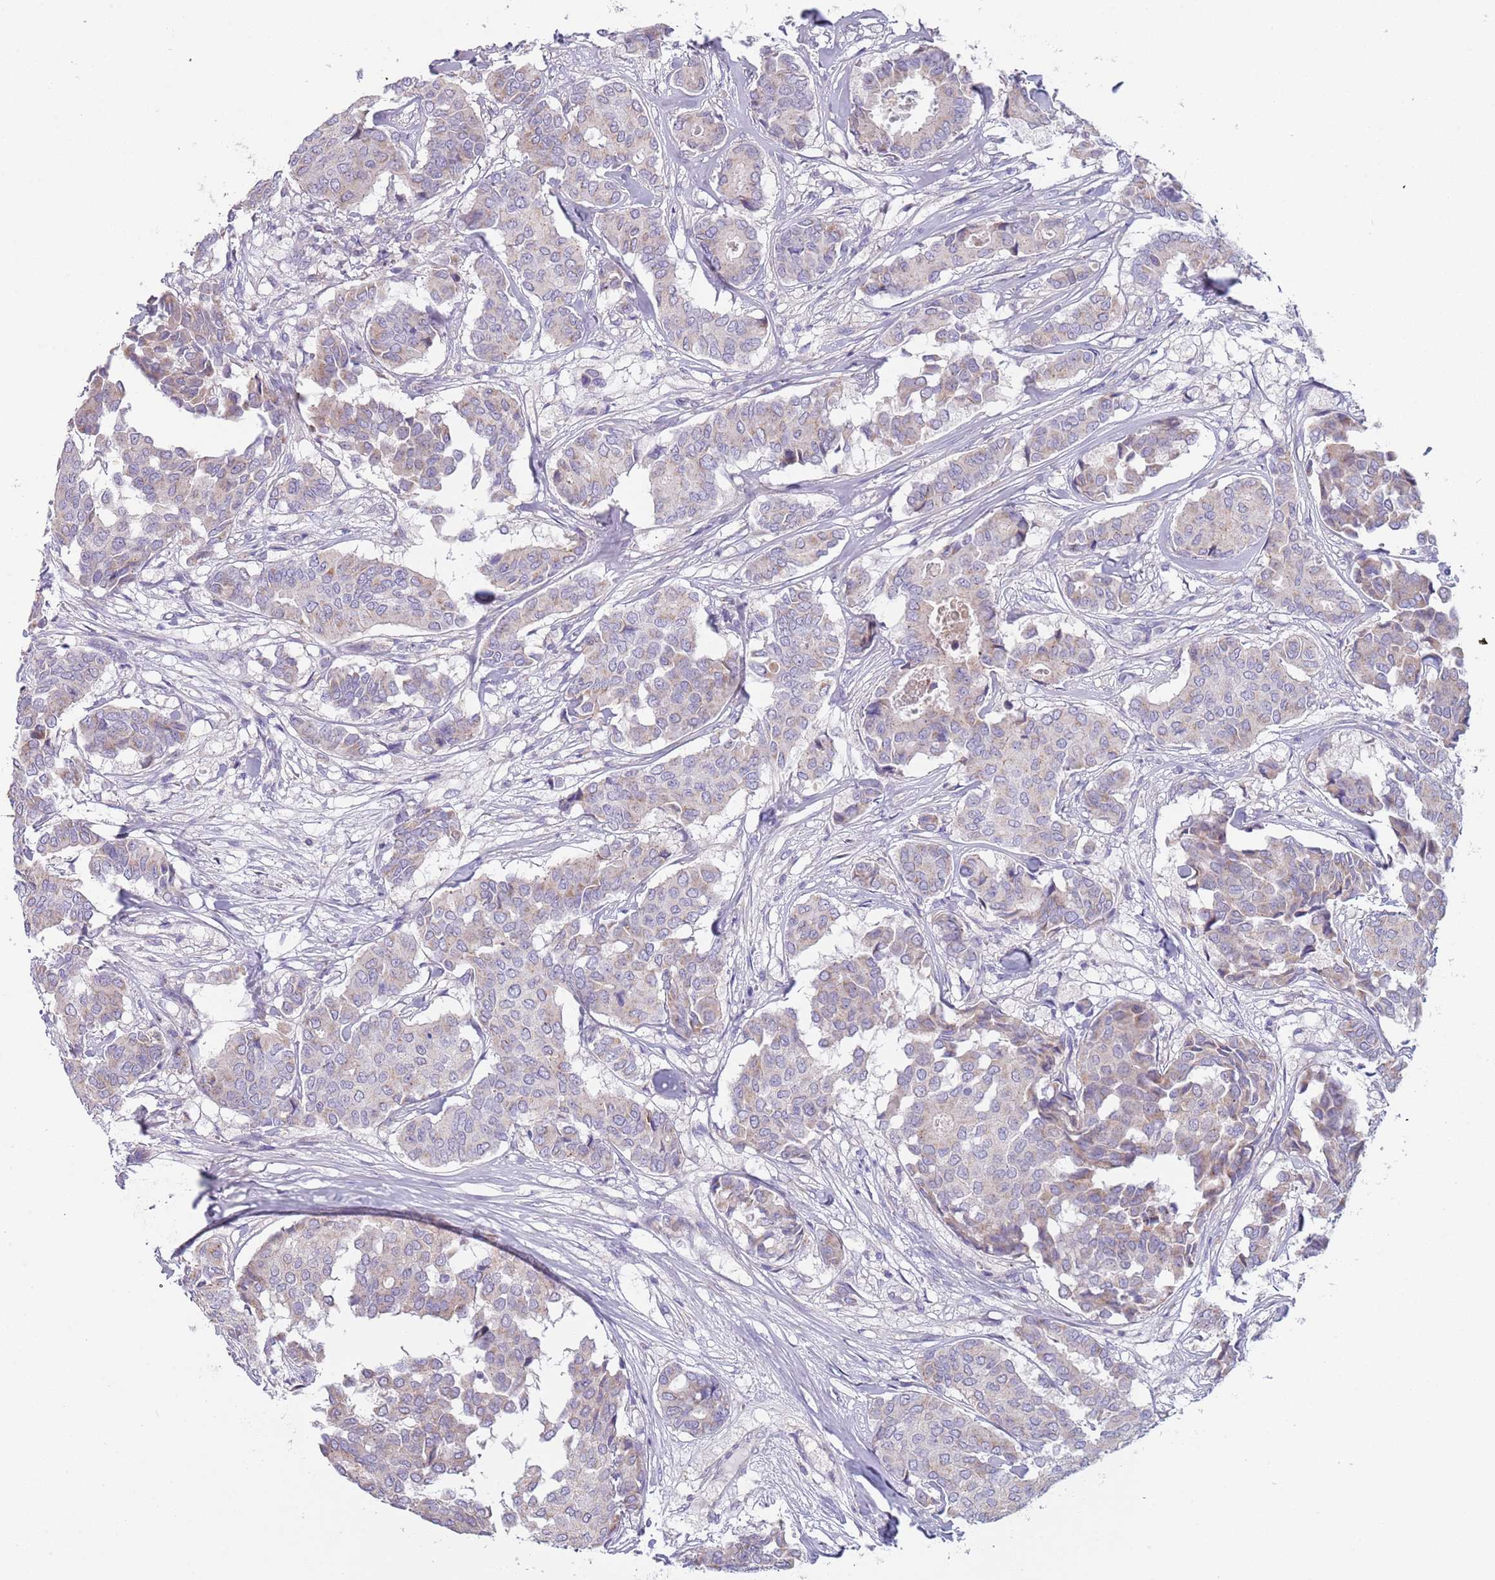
{"staining": {"intensity": "negative", "quantity": "none", "location": "none"}, "tissue": "breast cancer", "cell_type": "Tumor cells", "image_type": "cancer", "snomed": [{"axis": "morphology", "description": "Duct carcinoma"}, {"axis": "topography", "description": "Breast"}], "caption": "High power microscopy histopathology image of an immunohistochemistry micrograph of breast cancer, revealing no significant expression in tumor cells. (Stains: DAB (3,3'-diaminobenzidine) immunohistochemistry with hematoxylin counter stain, Microscopy: brightfield microscopy at high magnification).", "gene": "MAN1C1", "patient": {"sex": "female", "age": 75}}